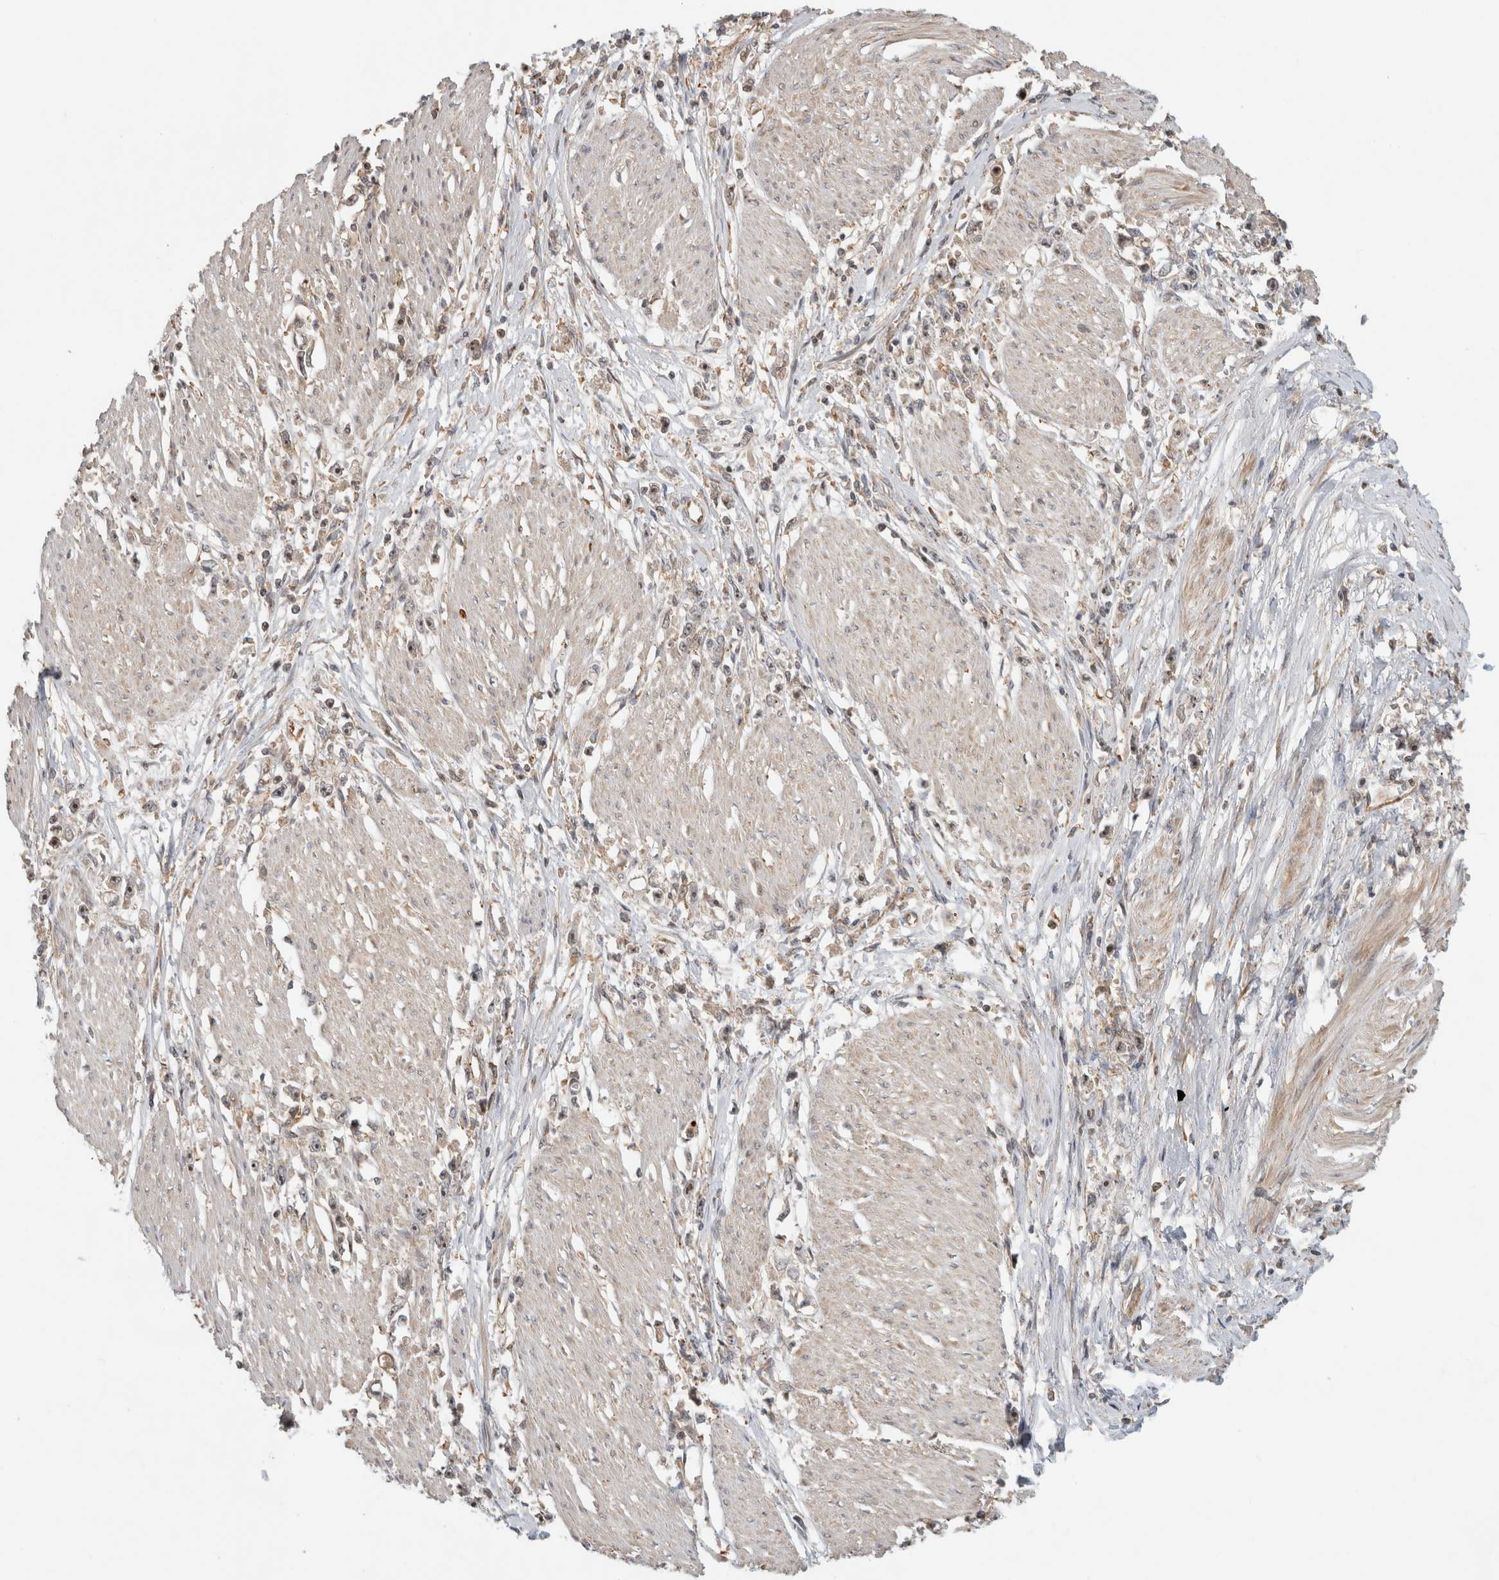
{"staining": {"intensity": "weak", "quantity": "25%-75%", "location": "nuclear"}, "tissue": "stomach cancer", "cell_type": "Tumor cells", "image_type": "cancer", "snomed": [{"axis": "morphology", "description": "Adenocarcinoma, NOS"}, {"axis": "topography", "description": "Stomach"}], "caption": "This is a histology image of IHC staining of stomach adenocarcinoma, which shows weak staining in the nuclear of tumor cells.", "gene": "WASF2", "patient": {"sex": "female", "age": 59}}